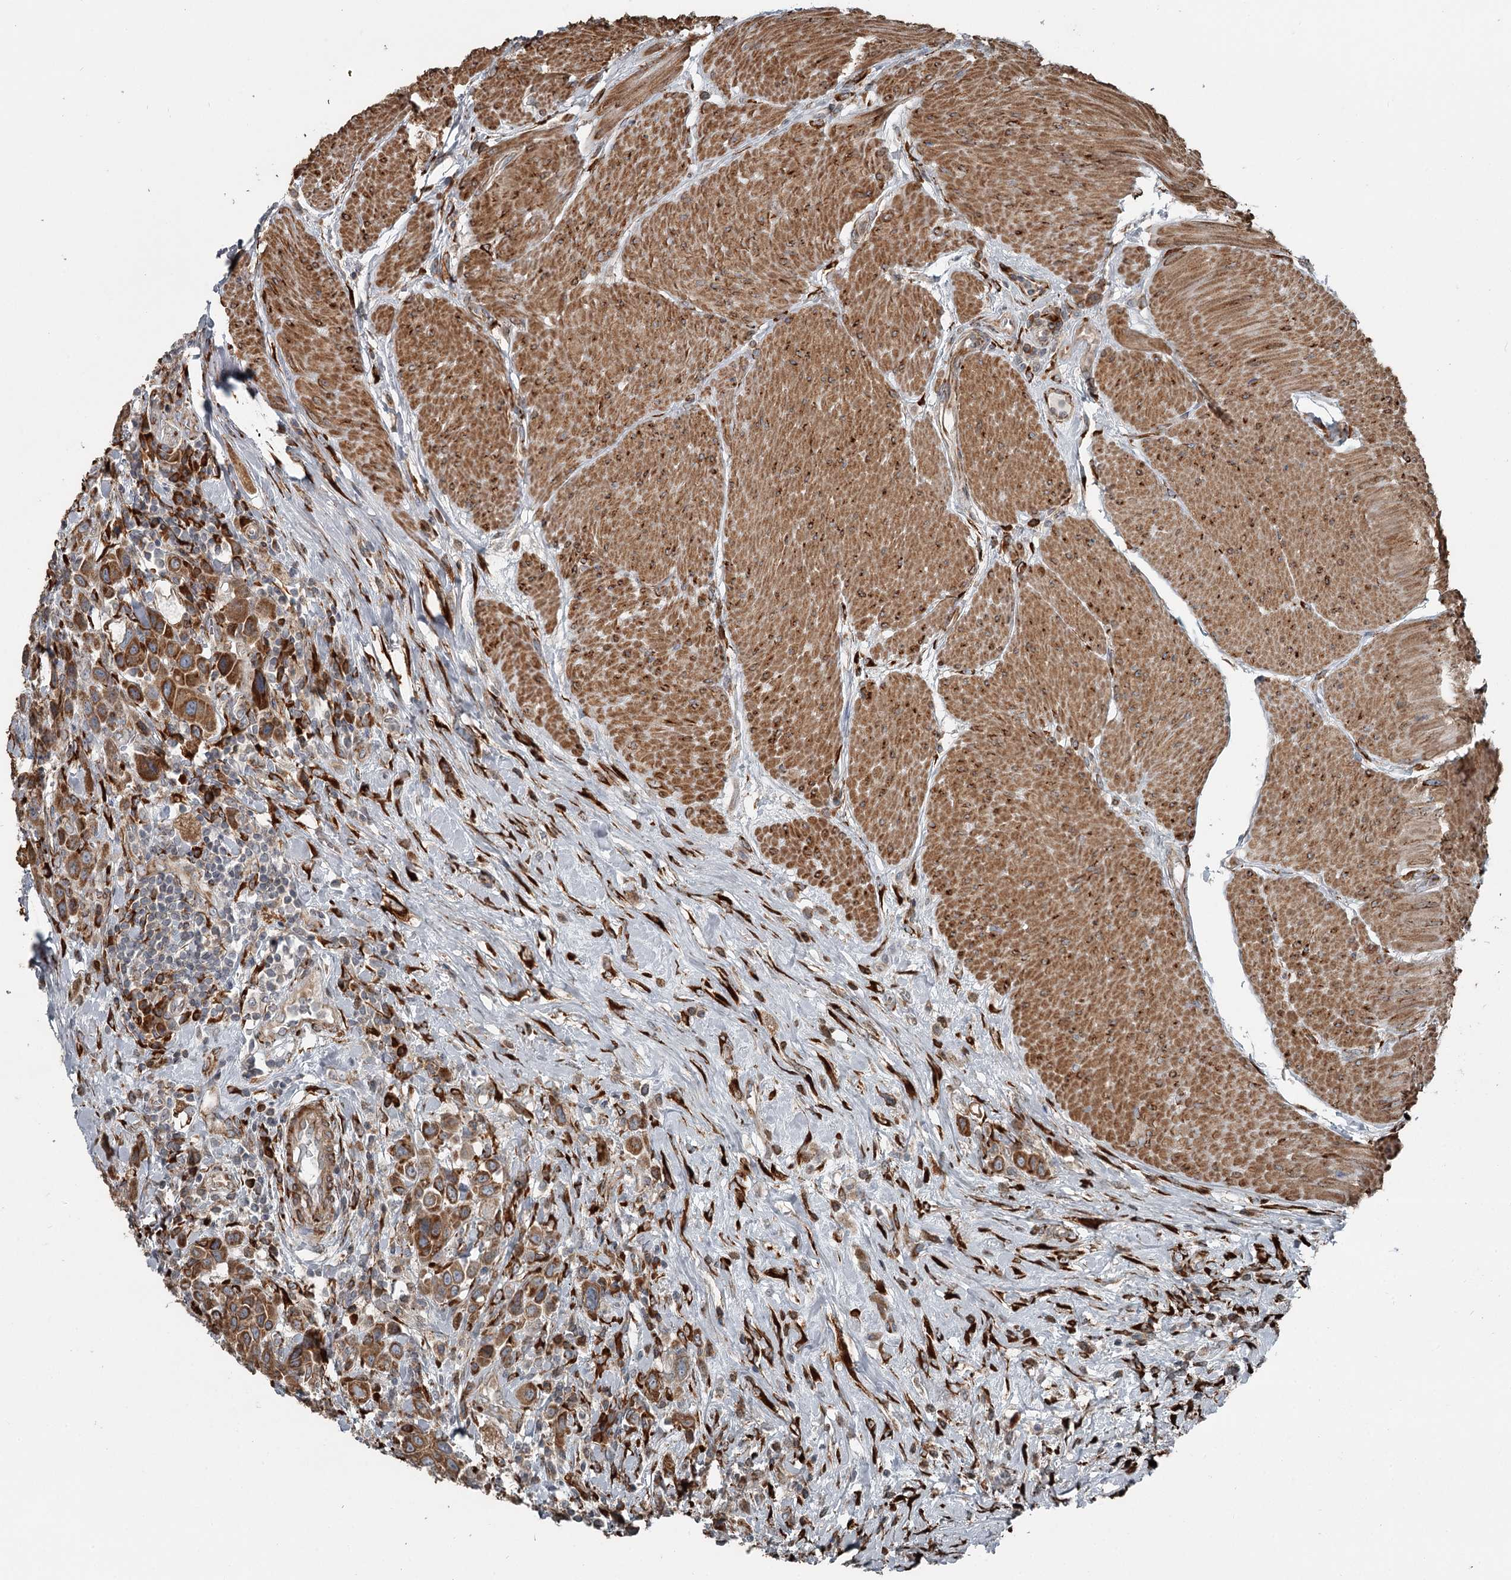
{"staining": {"intensity": "strong", "quantity": ">75%", "location": "cytoplasmic/membranous"}, "tissue": "urothelial cancer", "cell_type": "Tumor cells", "image_type": "cancer", "snomed": [{"axis": "morphology", "description": "Urothelial carcinoma, High grade"}, {"axis": "topography", "description": "Urinary bladder"}], "caption": "High-magnification brightfield microscopy of urothelial carcinoma (high-grade) stained with DAB (brown) and counterstained with hematoxylin (blue). tumor cells exhibit strong cytoplasmic/membranous positivity is appreciated in approximately>75% of cells.", "gene": "RASSF8", "patient": {"sex": "male", "age": 50}}